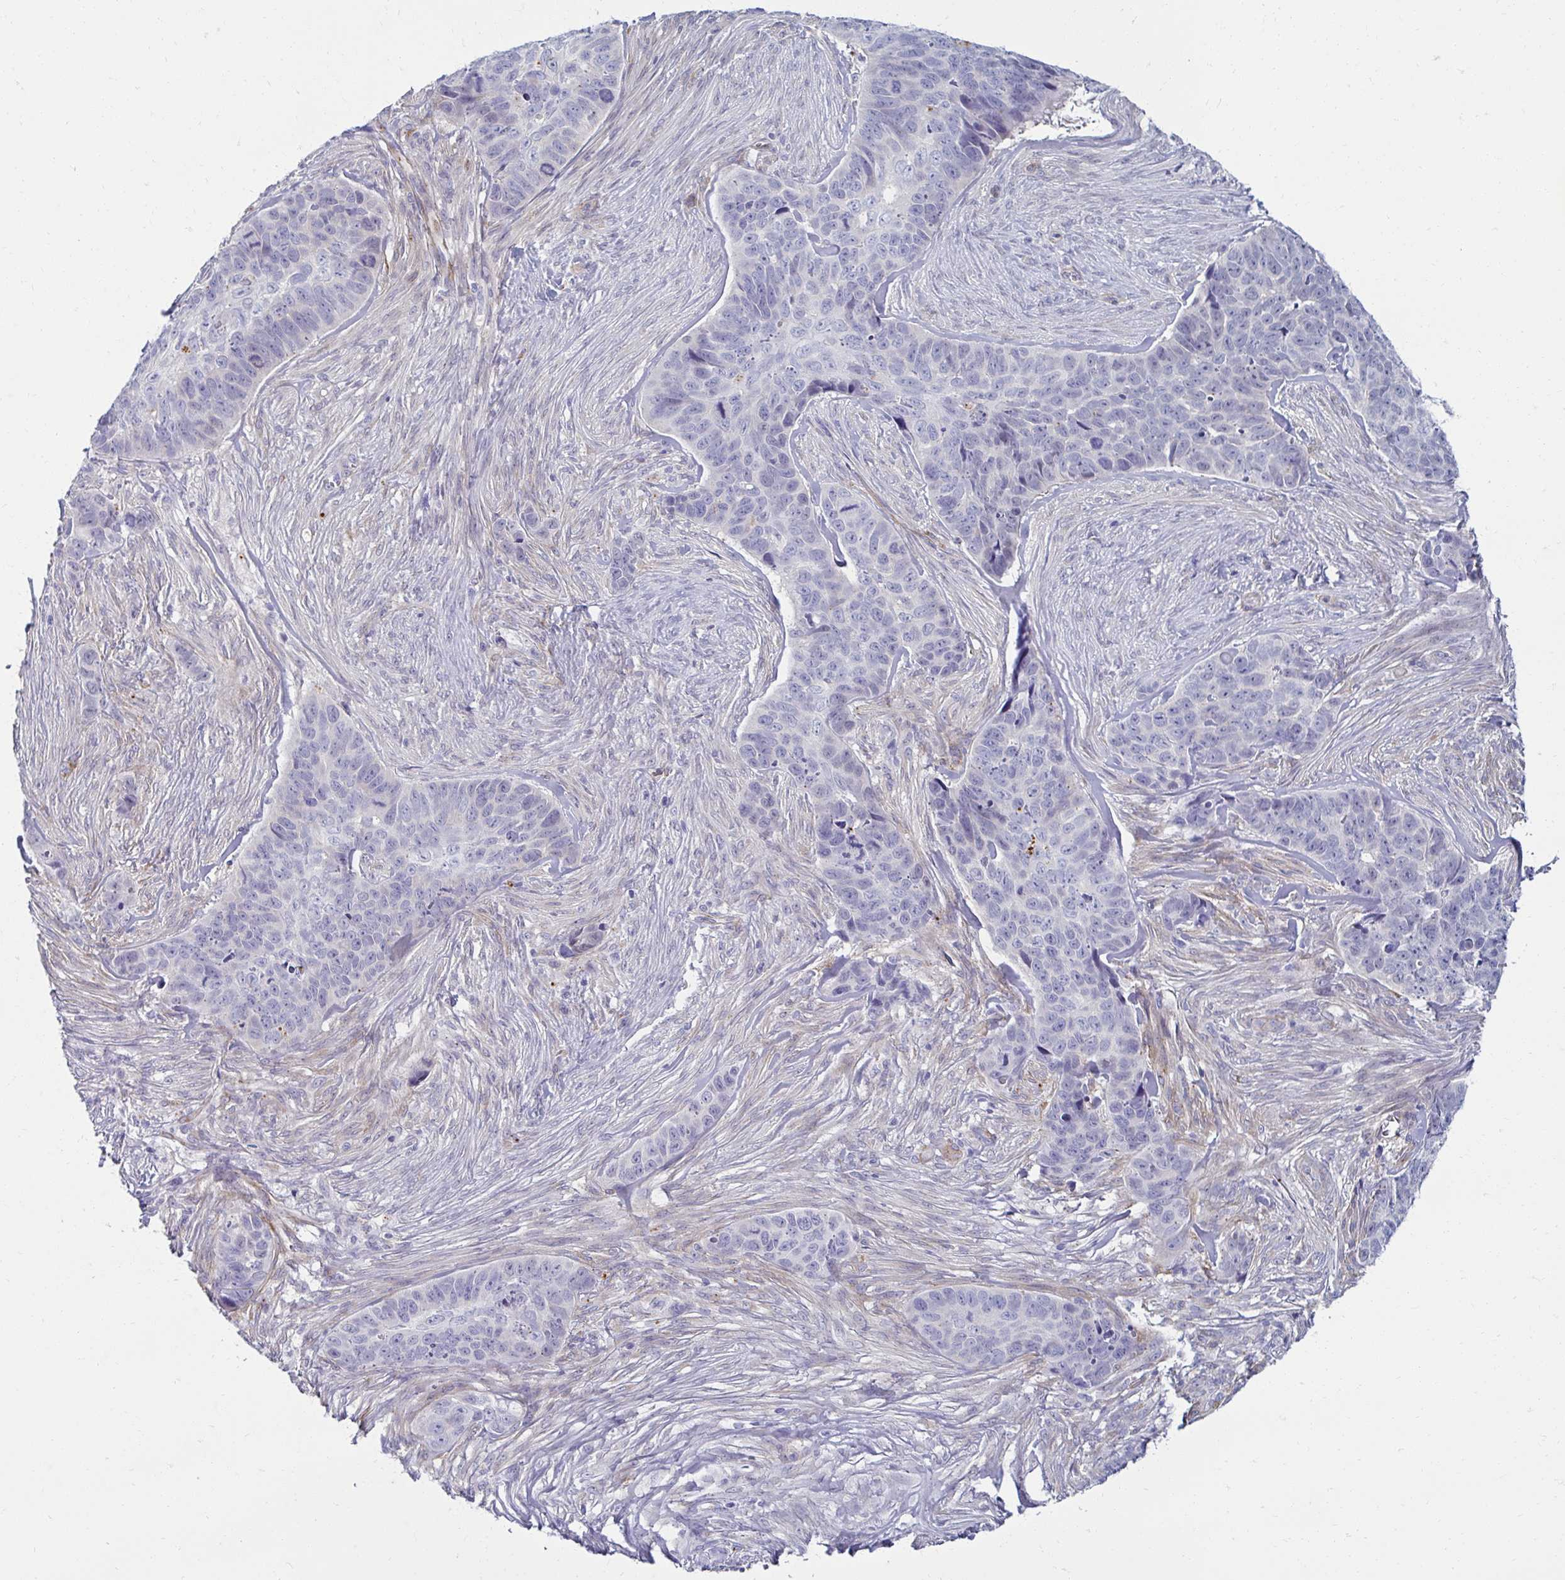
{"staining": {"intensity": "negative", "quantity": "none", "location": "none"}, "tissue": "skin cancer", "cell_type": "Tumor cells", "image_type": "cancer", "snomed": [{"axis": "morphology", "description": "Basal cell carcinoma"}, {"axis": "topography", "description": "Skin"}], "caption": "Immunohistochemistry image of basal cell carcinoma (skin) stained for a protein (brown), which reveals no positivity in tumor cells.", "gene": "ANKRD62", "patient": {"sex": "female", "age": 82}}